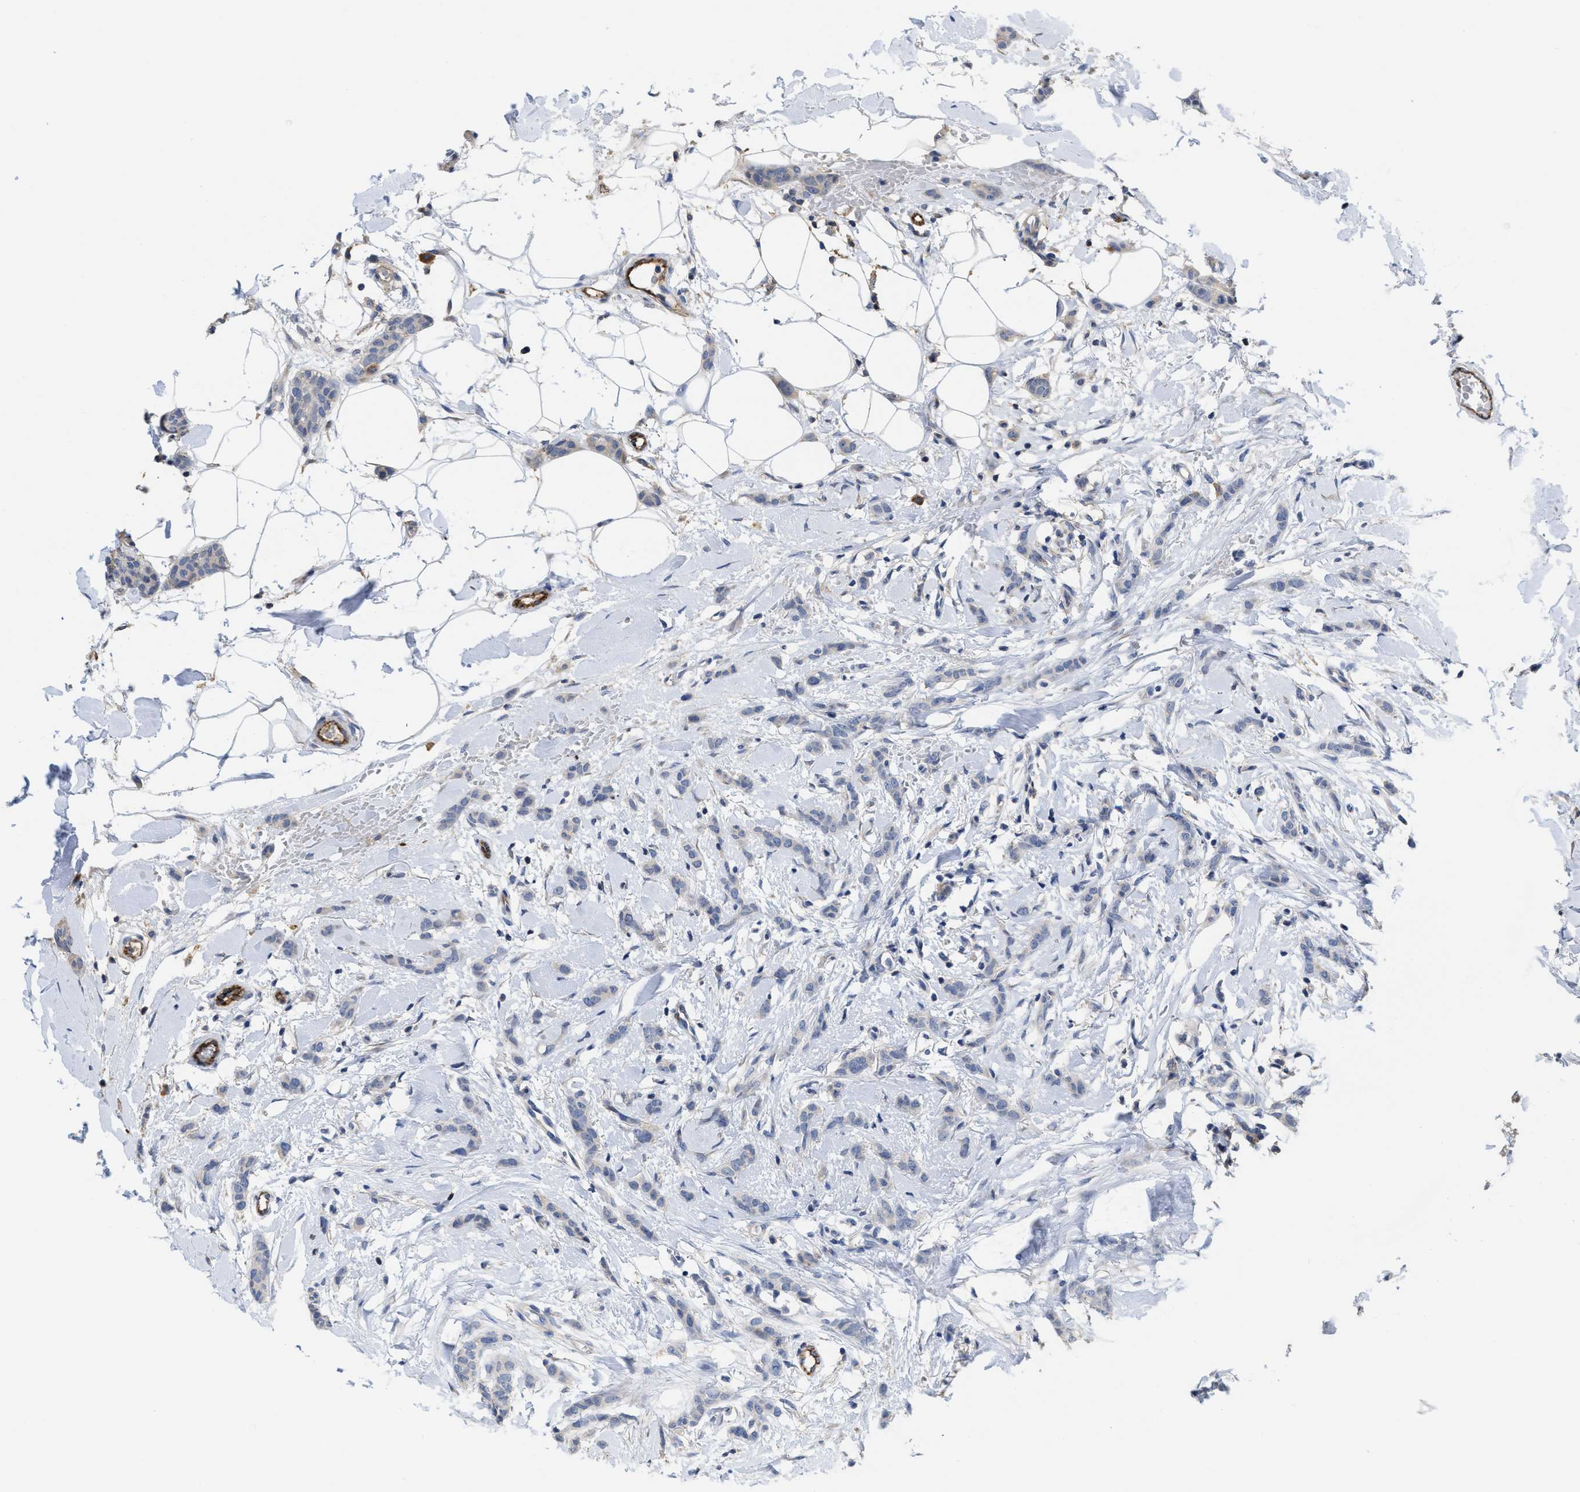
{"staining": {"intensity": "negative", "quantity": "none", "location": "none"}, "tissue": "breast cancer", "cell_type": "Tumor cells", "image_type": "cancer", "snomed": [{"axis": "morphology", "description": "Lobular carcinoma"}, {"axis": "topography", "description": "Skin"}, {"axis": "topography", "description": "Breast"}], "caption": "This photomicrograph is of breast cancer (lobular carcinoma) stained with immunohistochemistry to label a protein in brown with the nuclei are counter-stained blue. There is no positivity in tumor cells. (DAB immunohistochemistry, high magnification).", "gene": "ACKR1", "patient": {"sex": "female", "age": 46}}